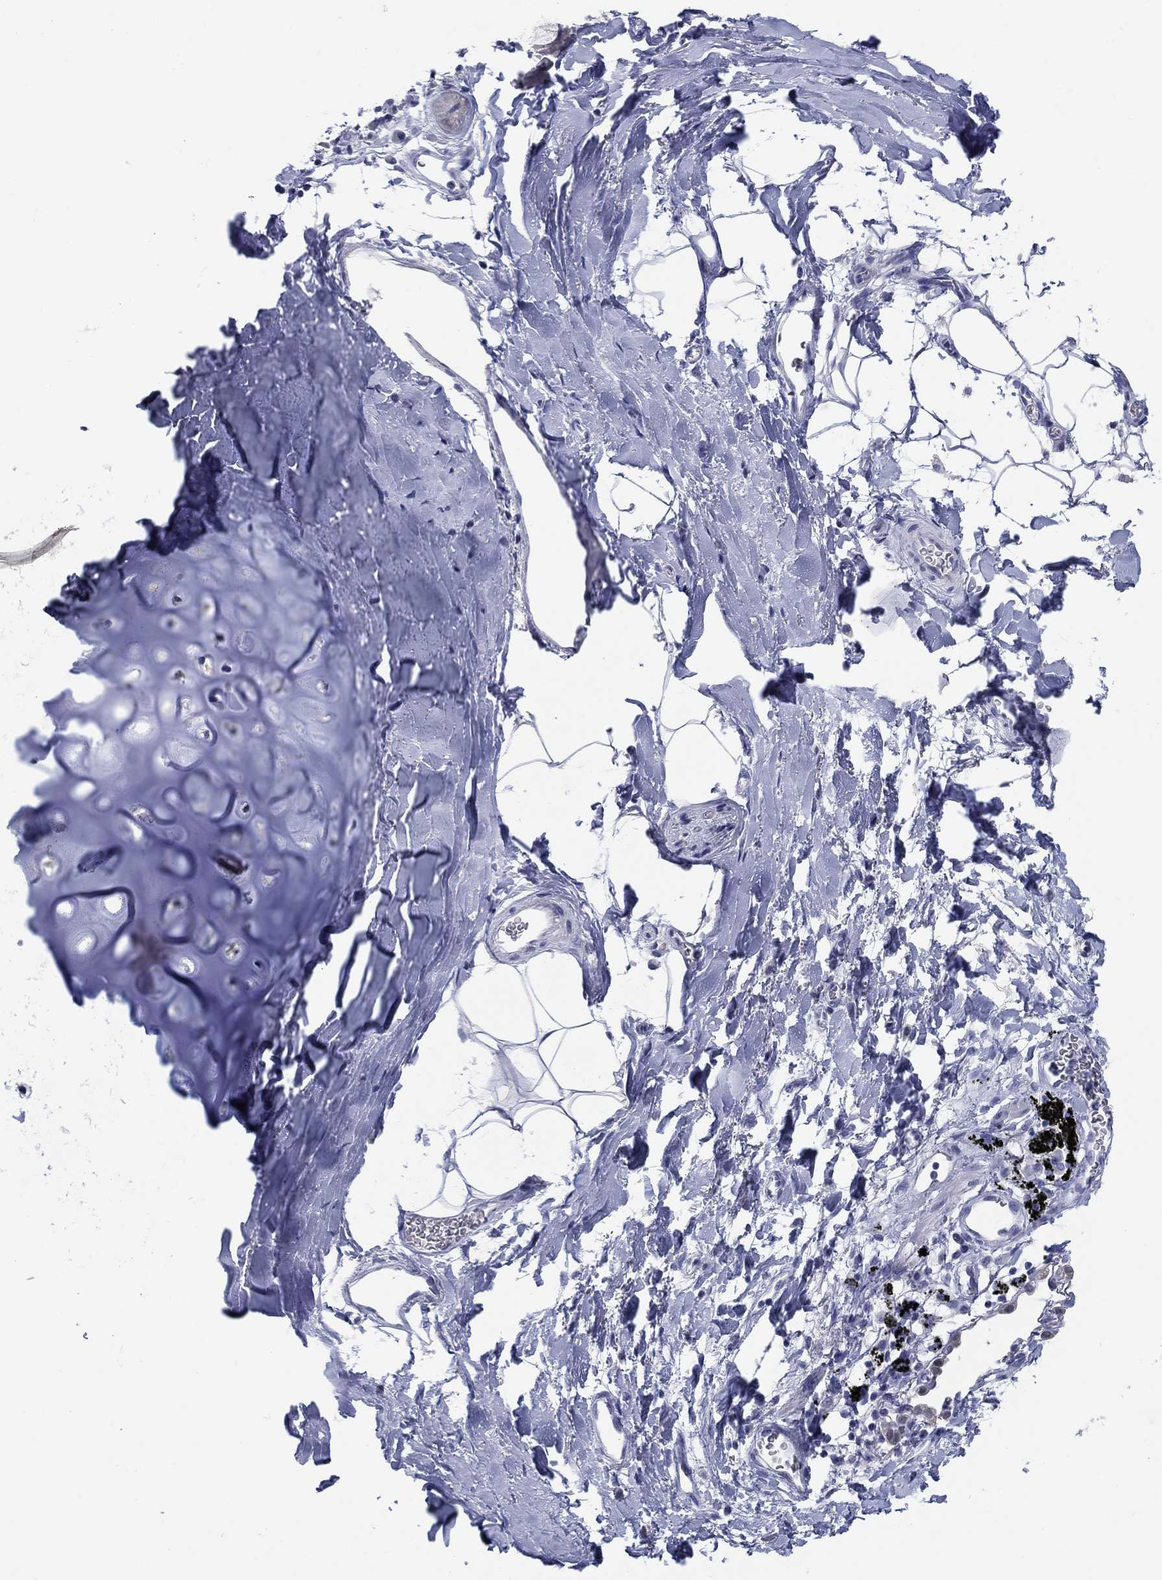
{"staining": {"intensity": "negative", "quantity": "none", "location": "none"}, "tissue": "bronchus", "cell_type": "Respiratory epithelial cells", "image_type": "normal", "snomed": [{"axis": "morphology", "description": "Normal tissue, NOS"}, {"axis": "topography", "description": "Cartilage tissue"}, {"axis": "topography", "description": "Bronchus"}], "caption": "High power microscopy photomicrograph of an immunohistochemistry image of normal bronchus, revealing no significant staining in respiratory epithelial cells. (Brightfield microscopy of DAB (3,3'-diaminobenzidine) immunohistochemistry (IHC) at high magnification).", "gene": "ATP6V1G2", "patient": {"sex": "male", "age": 58}}